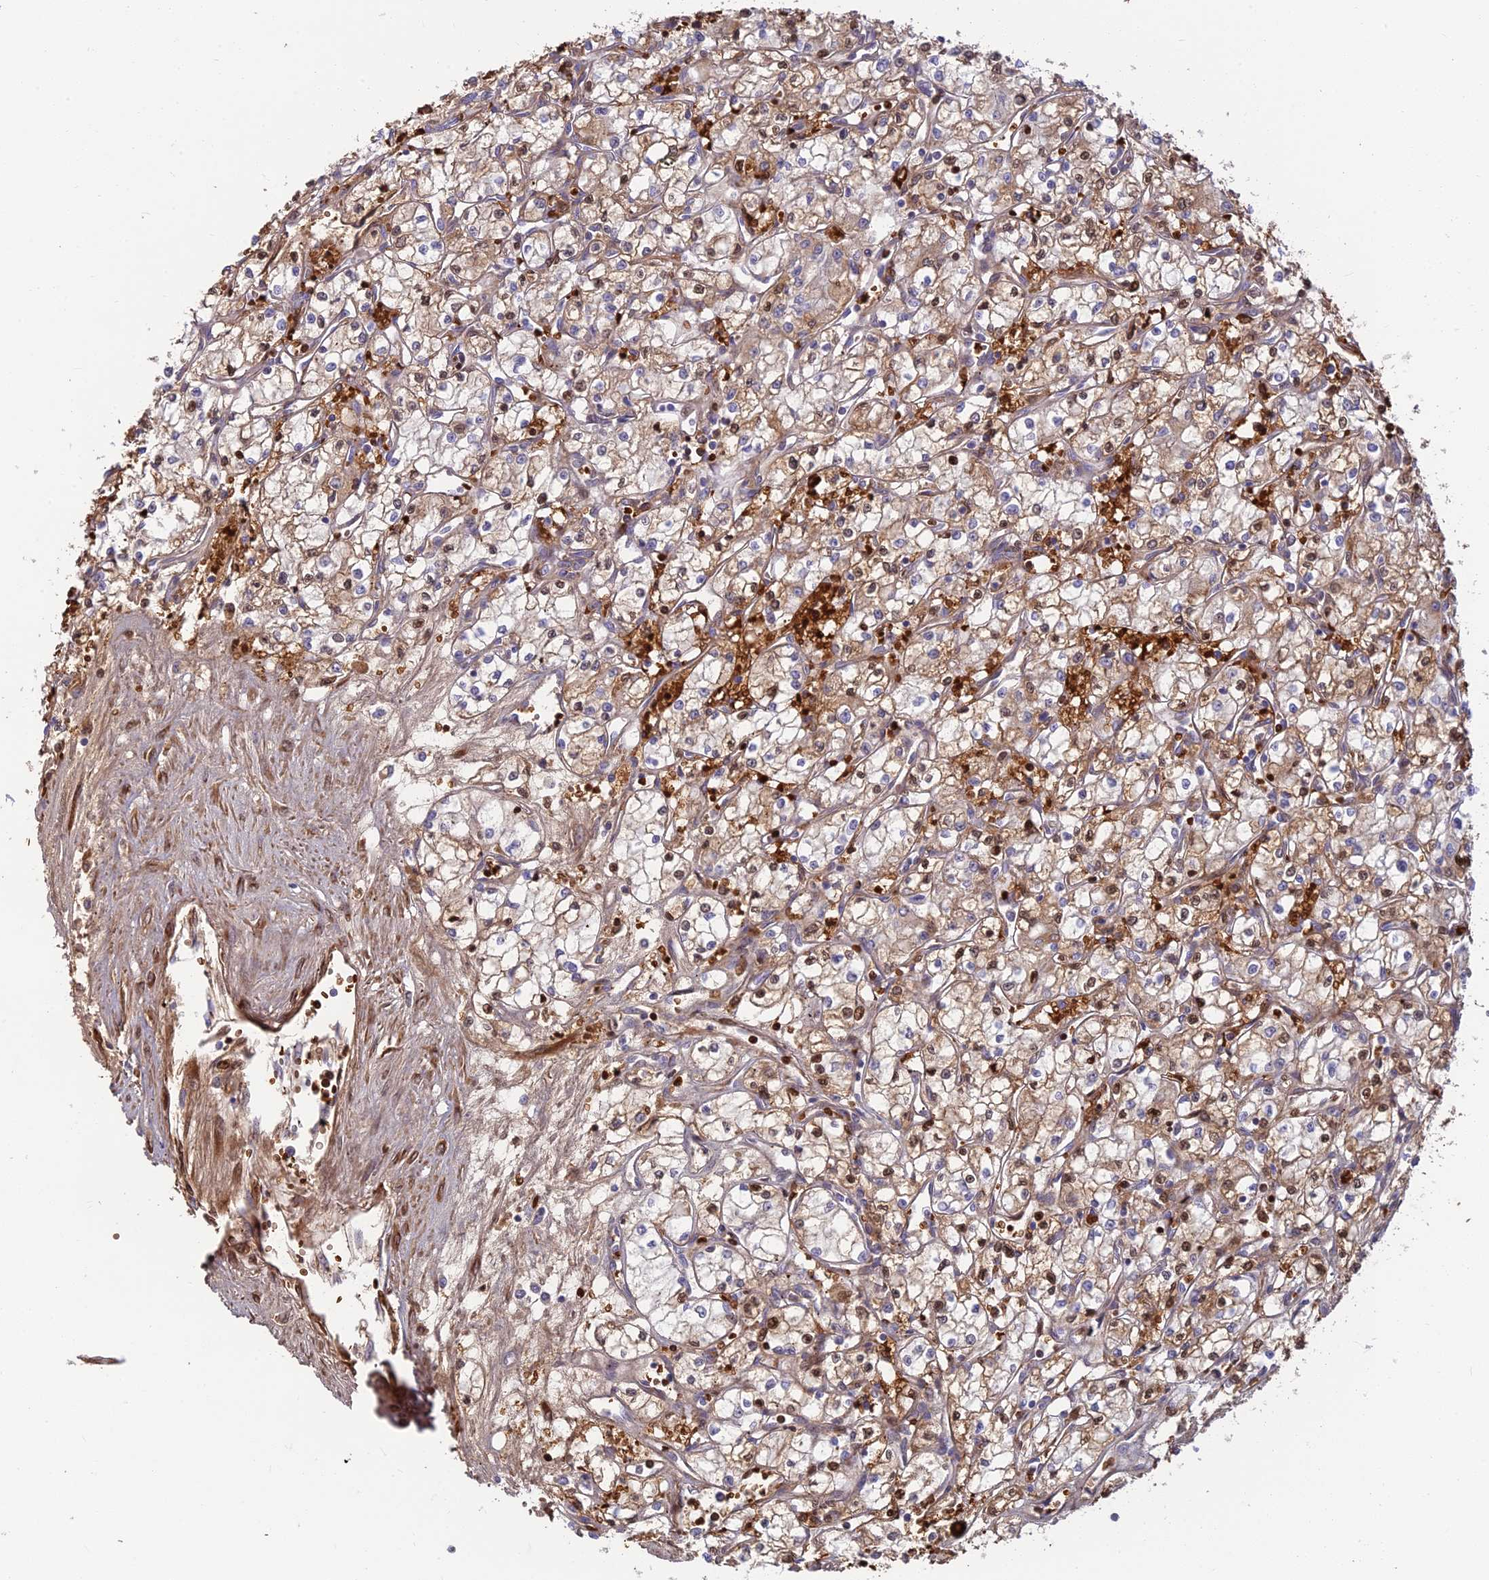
{"staining": {"intensity": "moderate", "quantity": "25%-75%", "location": "cytoplasmic/membranous,nuclear"}, "tissue": "renal cancer", "cell_type": "Tumor cells", "image_type": "cancer", "snomed": [{"axis": "morphology", "description": "Adenocarcinoma, NOS"}, {"axis": "topography", "description": "Kidney"}], "caption": "Renal cancer (adenocarcinoma) stained with a brown dye demonstrates moderate cytoplasmic/membranous and nuclear positive positivity in approximately 25%-75% of tumor cells.", "gene": "UFSP2", "patient": {"sex": "male", "age": 59}}